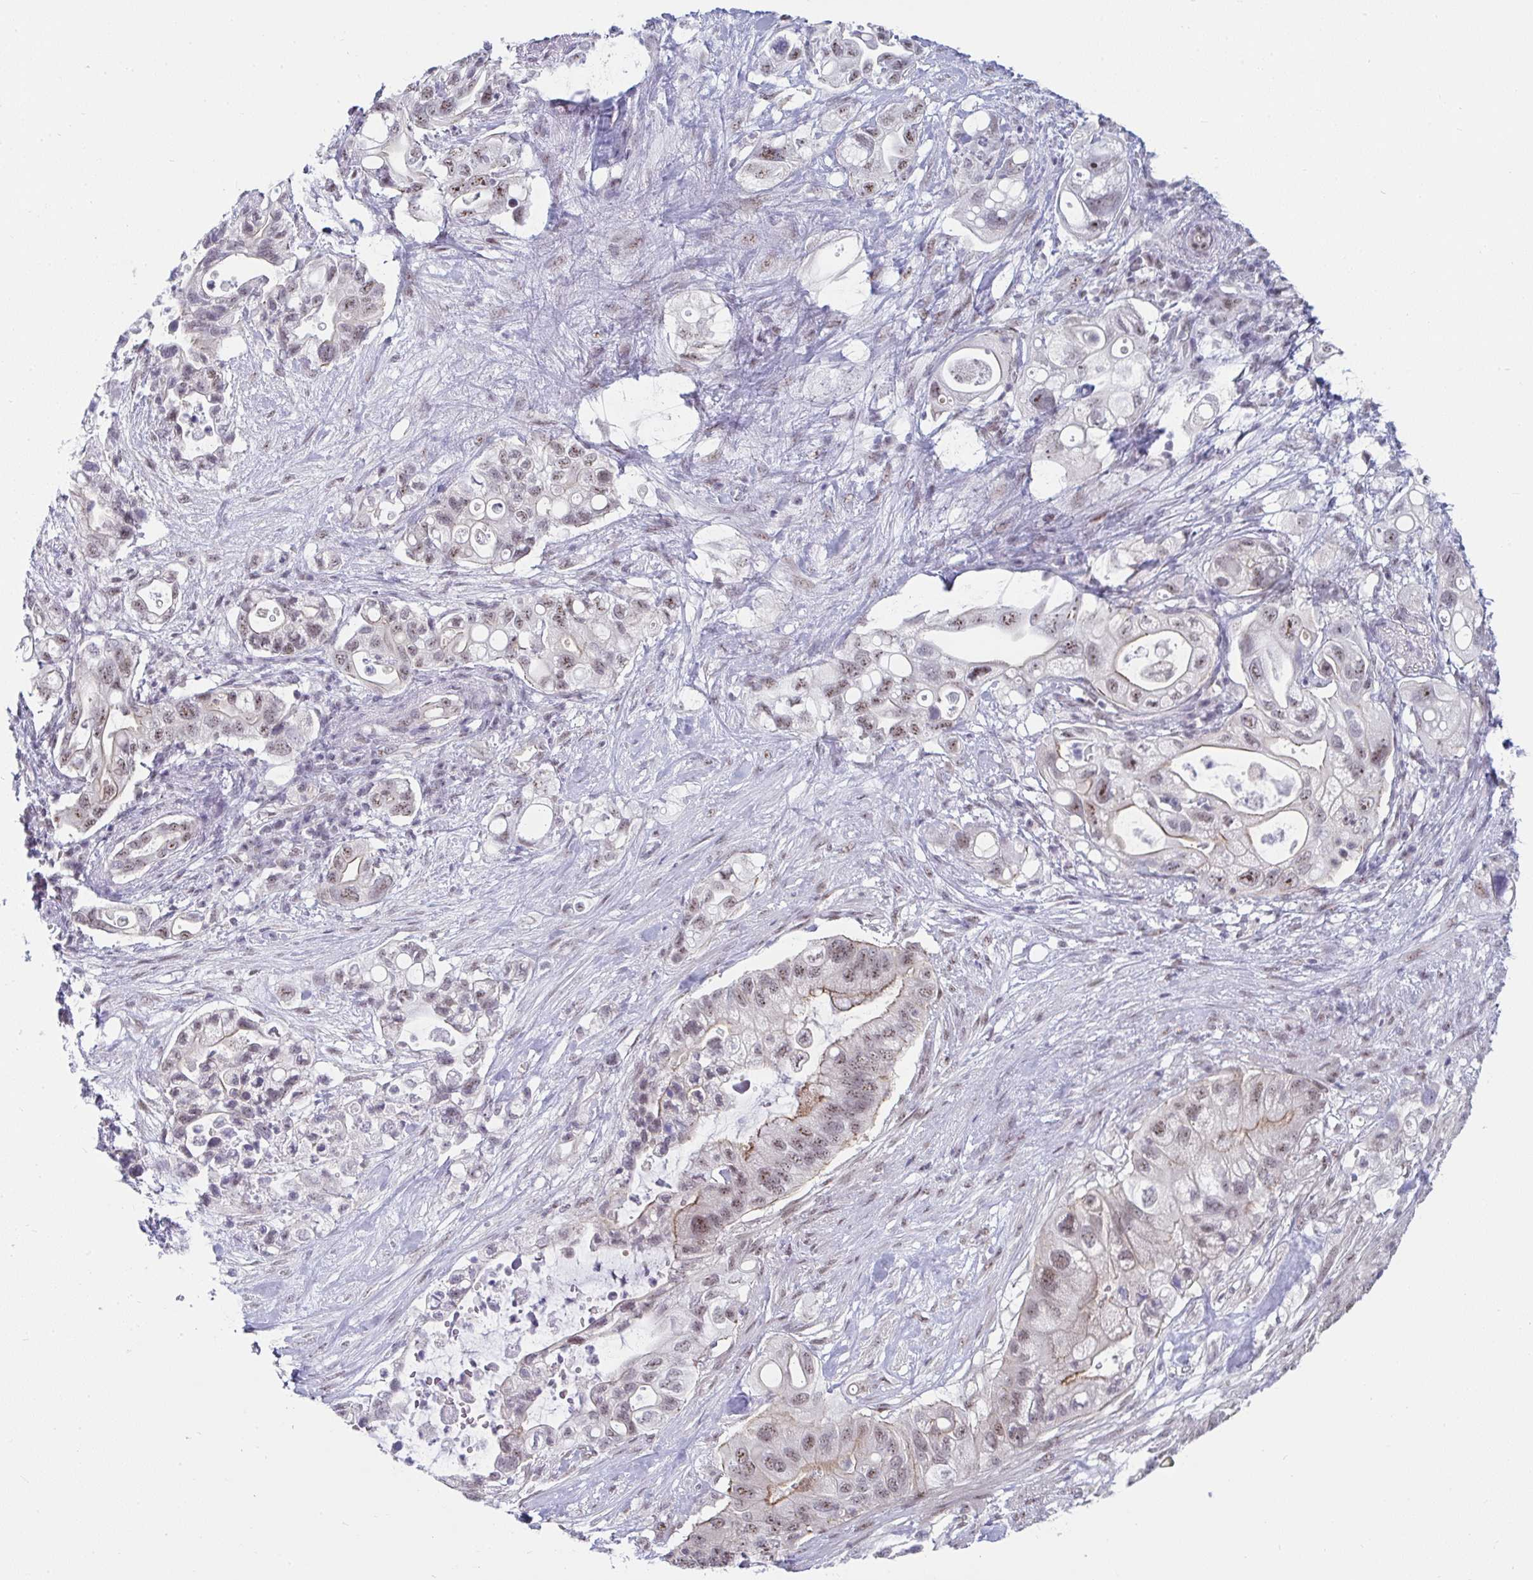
{"staining": {"intensity": "weak", "quantity": "25%-75%", "location": "cytoplasmic/membranous,nuclear"}, "tissue": "pancreatic cancer", "cell_type": "Tumor cells", "image_type": "cancer", "snomed": [{"axis": "morphology", "description": "Adenocarcinoma, NOS"}, {"axis": "topography", "description": "Pancreas"}], "caption": "A micrograph showing weak cytoplasmic/membranous and nuclear staining in about 25%-75% of tumor cells in pancreatic adenocarcinoma, as visualized by brown immunohistochemical staining.", "gene": "PRR14", "patient": {"sex": "female", "age": 72}}